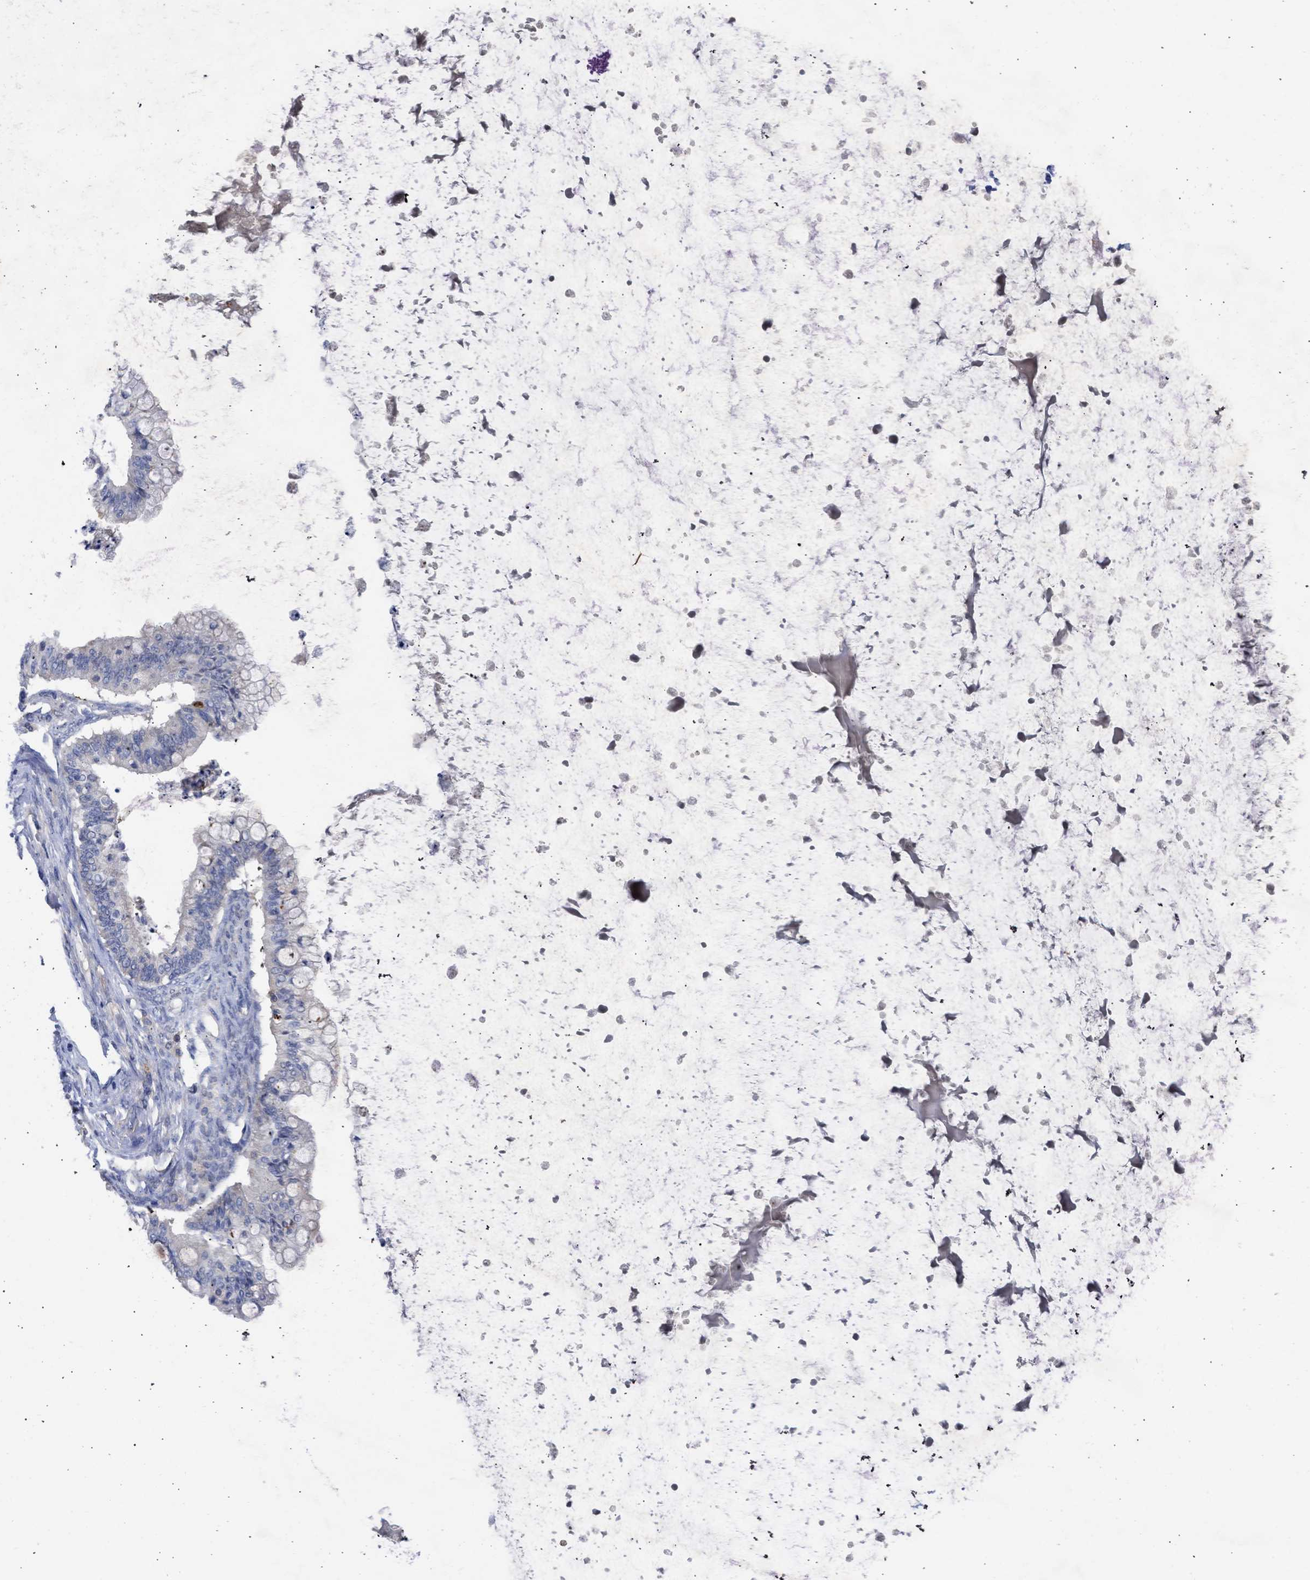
{"staining": {"intensity": "negative", "quantity": "none", "location": "none"}, "tissue": "ovarian cancer", "cell_type": "Tumor cells", "image_type": "cancer", "snomed": [{"axis": "morphology", "description": "Cystadenocarcinoma, mucinous, NOS"}, {"axis": "topography", "description": "Ovary"}], "caption": "Immunohistochemistry (IHC) micrograph of ovarian cancer stained for a protein (brown), which reveals no expression in tumor cells.", "gene": "ARHGEF4", "patient": {"sex": "female", "age": 57}}